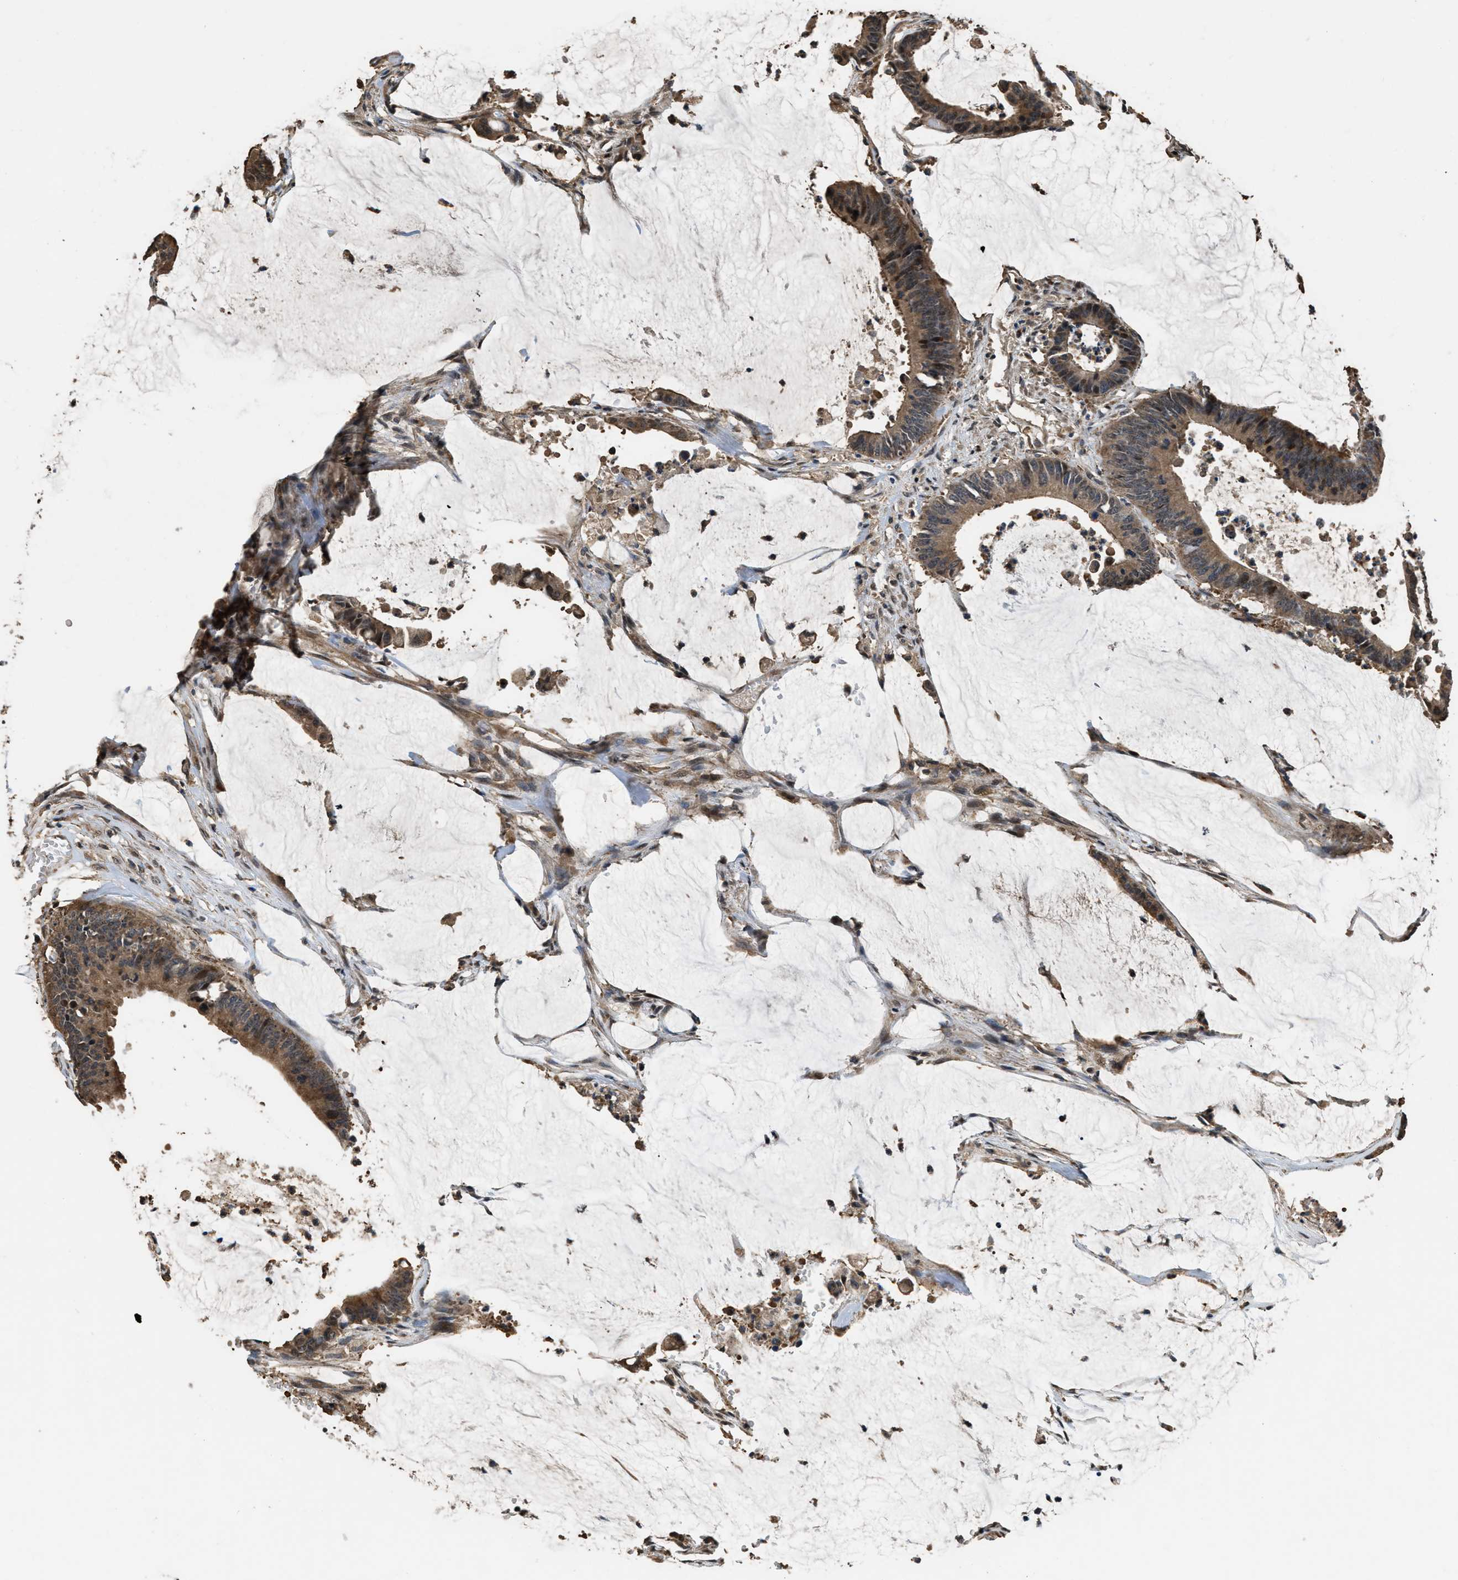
{"staining": {"intensity": "moderate", "quantity": ">75%", "location": "cytoplasmic/membranous"}, "tissue": "colorectal cancer", "cell_type": "Tumor cells", "image_type": "cancer", "snomed": [{"axis": "morphology", "description": "Adenocarcinoma, NOS"}, {"axis": "topography", "description": "Rectum"}], "caption": "High-magnification brightfield microscopy of colorectal adenocarcinoma stained with DAB (brown) and counterstained with hematoxylin (blue). tumor cells exhibit moderate cytoplasmic/membranous staining is identified in about>75% of cells.", "gene": "CTBS", "patient": {"sex": "female", "age": 66}}